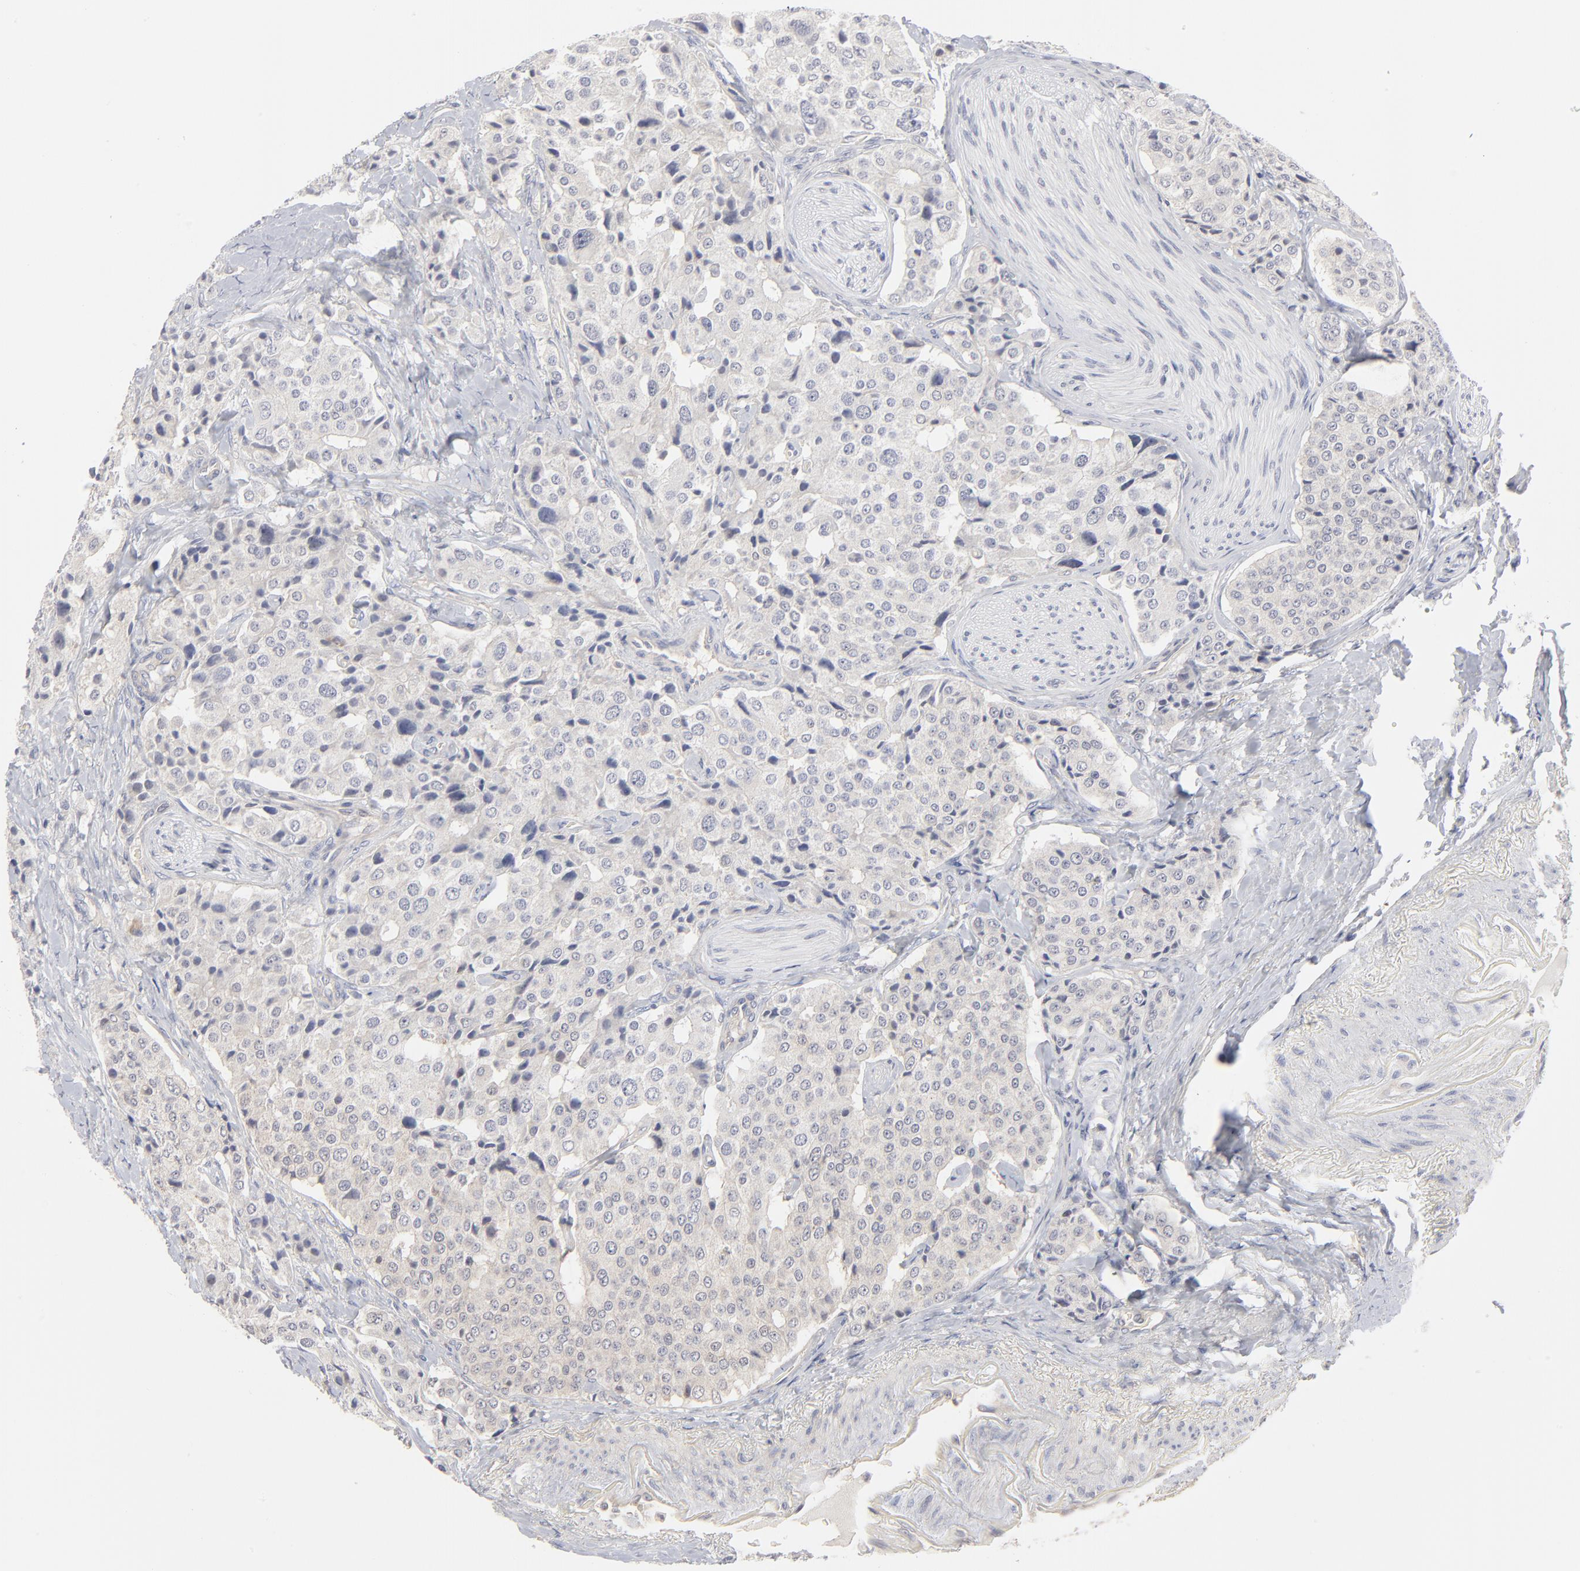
{"staining": {"intensity": "weak", "quantity": "<25%", "location": "cytoplasmic/membranous"}, "tissue": "carcinoid", "cell_type": "Tumor cells", "image_type": "cancer", "snomed": [{"axis": "morphology", "description": "Carcinoid, malignant, NOS"}, {"axis": "topography", "description": "Colon"}], "caption": "A high-resolution histopathology image shows immunohistochemistry staining of malignant carcinoid, which exhibits no significant positivity in tumor cells.", "gene": "SLC16A1", "patient": {"sex": "female", "age": 61}}